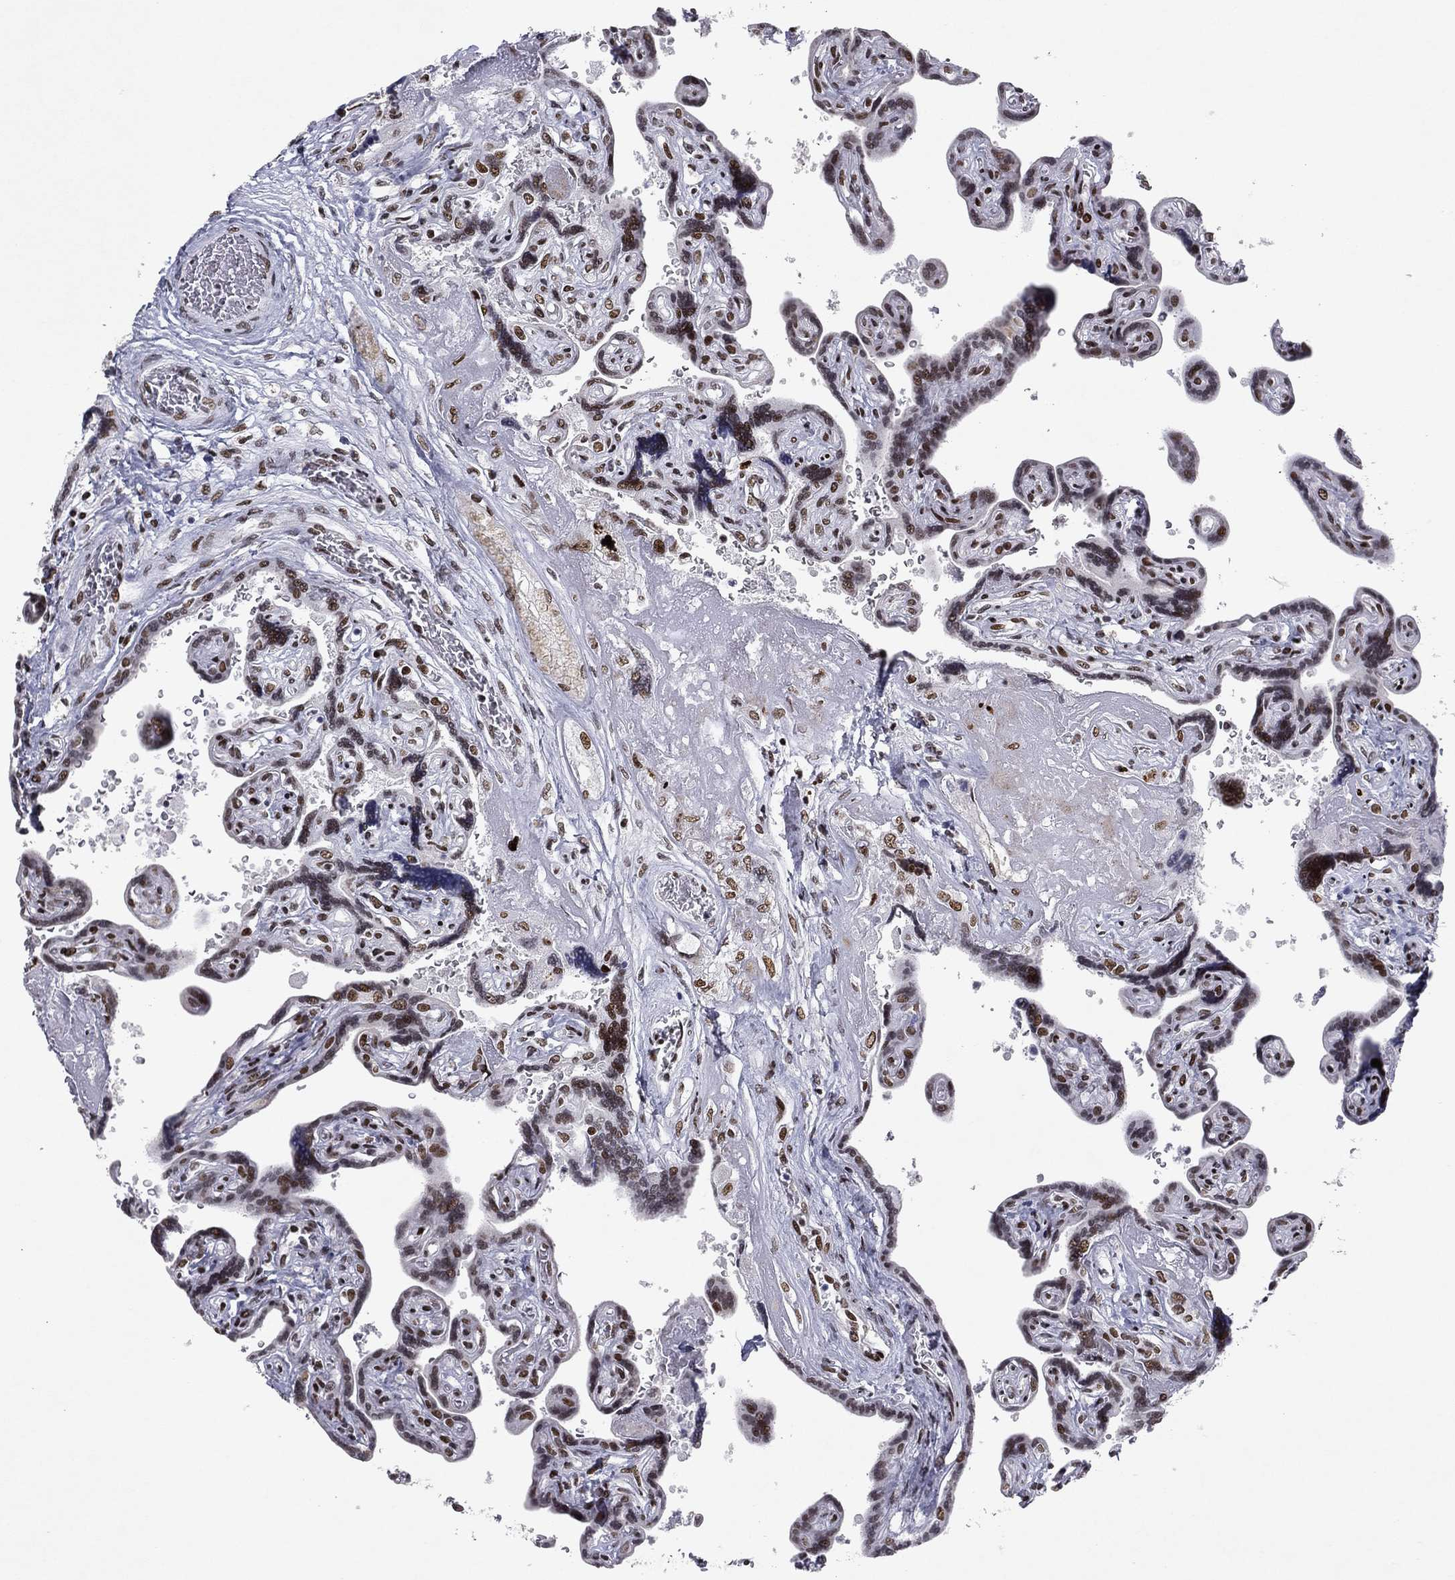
{"staining": {"intensity": "moderate", "quantity": ">75%", "location": "nuclear"}, "tissue": "placenta", "cell_type": "Decidual cells", "image_type": "normal", "snomed": [{"axis": "morphology", "description": "Normal tissue, NOS"}, {"axis": "topography", "description": "Placenta"}], "caption": "DAB immunohistochemical staining of unremarkable human placenta exhibits moderate nuclear protein staining in approximately >75% of decidual cells.", "gene": "RTF1", "patient": {"sex": "female", "age": 32}}